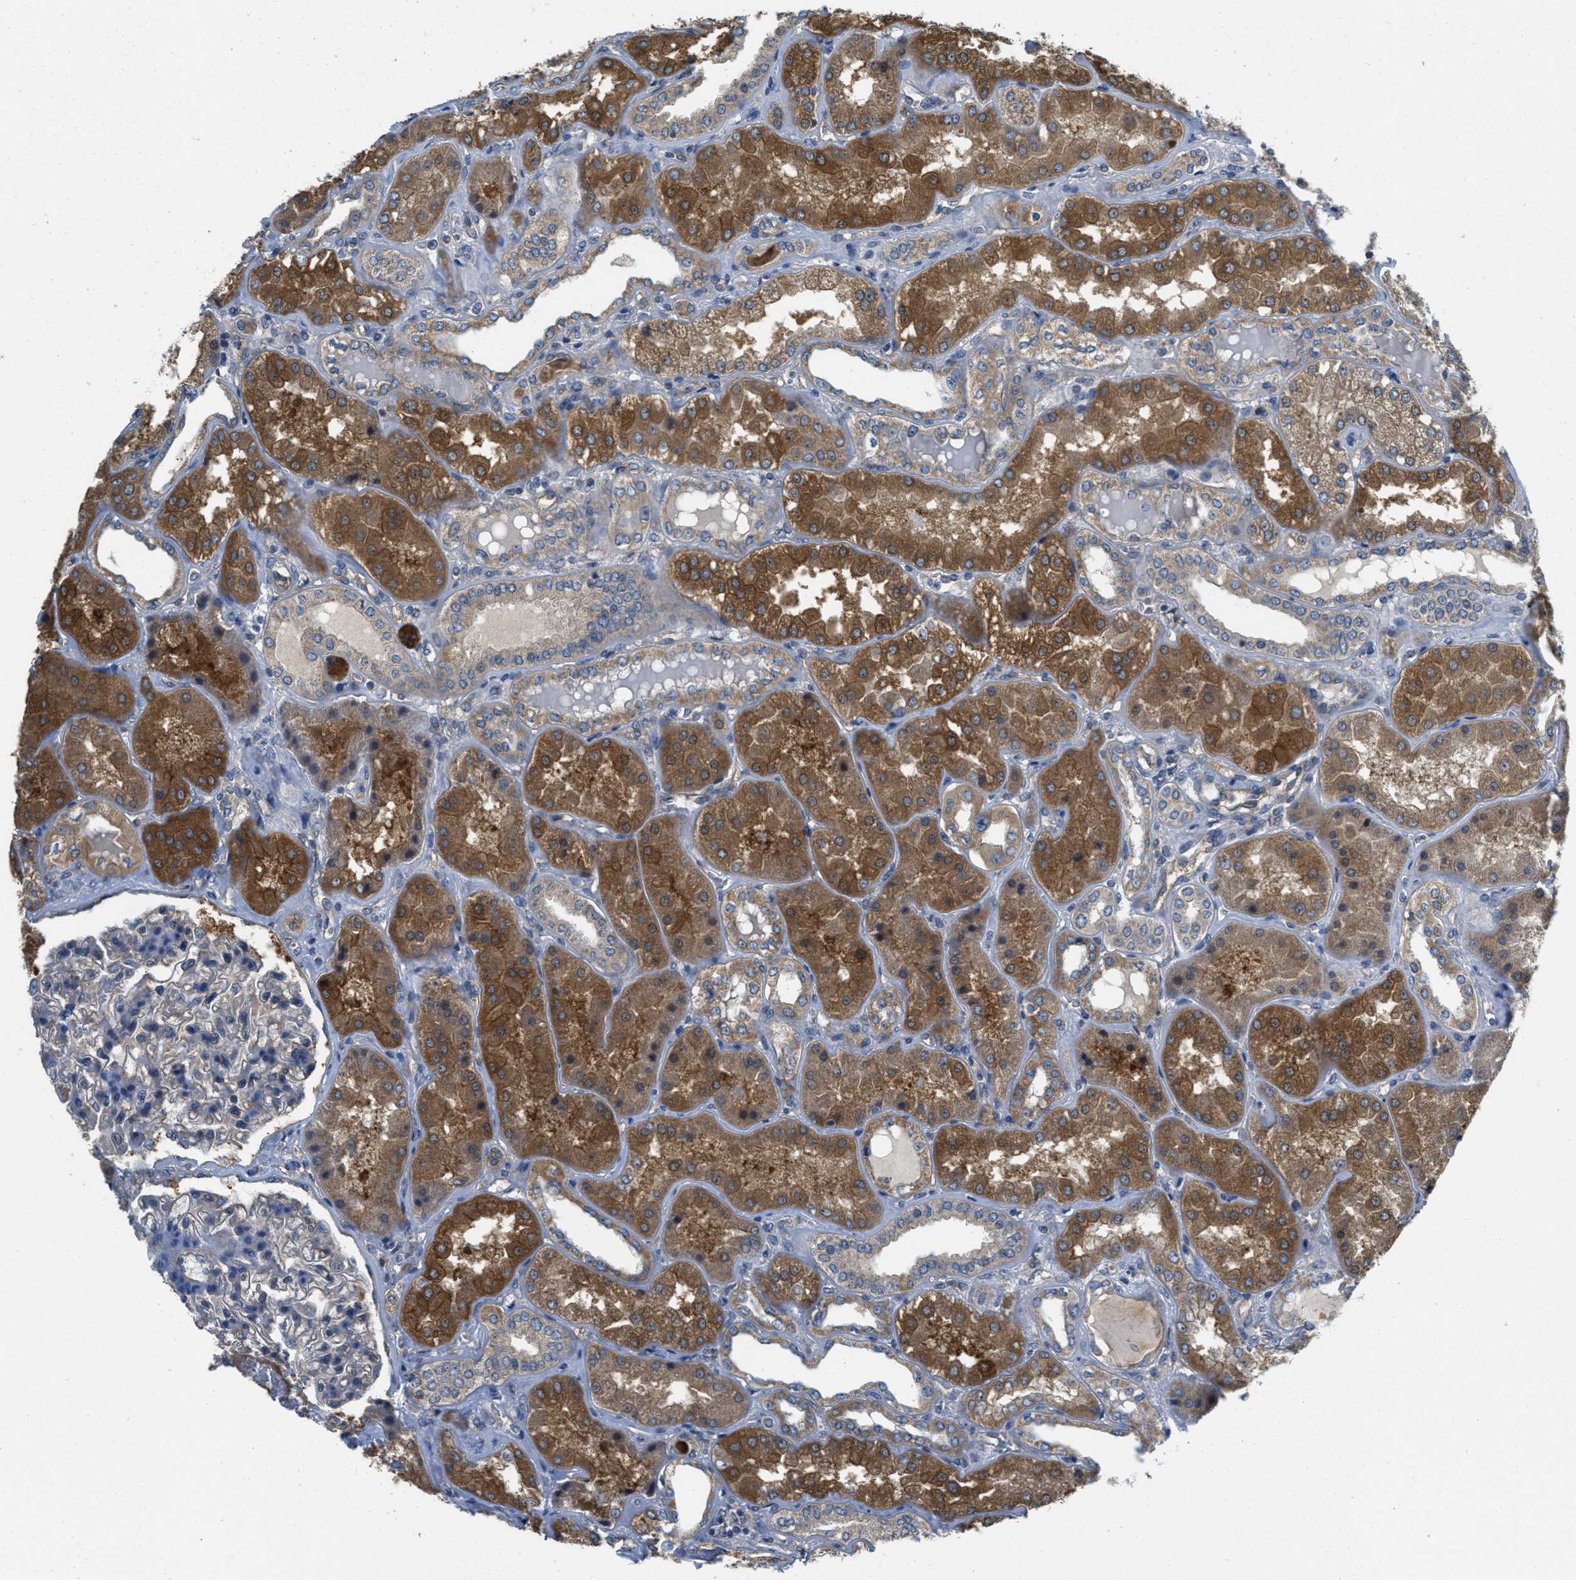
{"staining": {"intensity": "weak", "quantity": "25%-75%", "location": "cytoplasmic/membranous"}, "tissue": "kidney", "cell_type": "Cells in glomeruli", "image_type": "normal", "snomed": [{"axis": "morphology", "description": "Normal tissue, NOS"}, {"axis": "topography", "description": "Kidney"}], "caption": "This is a photomicrograph of IHC staining of unremarkable kidney, which shows weak staining in the cytoplasmic/membranous of cells in glomeruli.", "gene": "GALK1", "patient": {"sex": "female", "age": 56}}